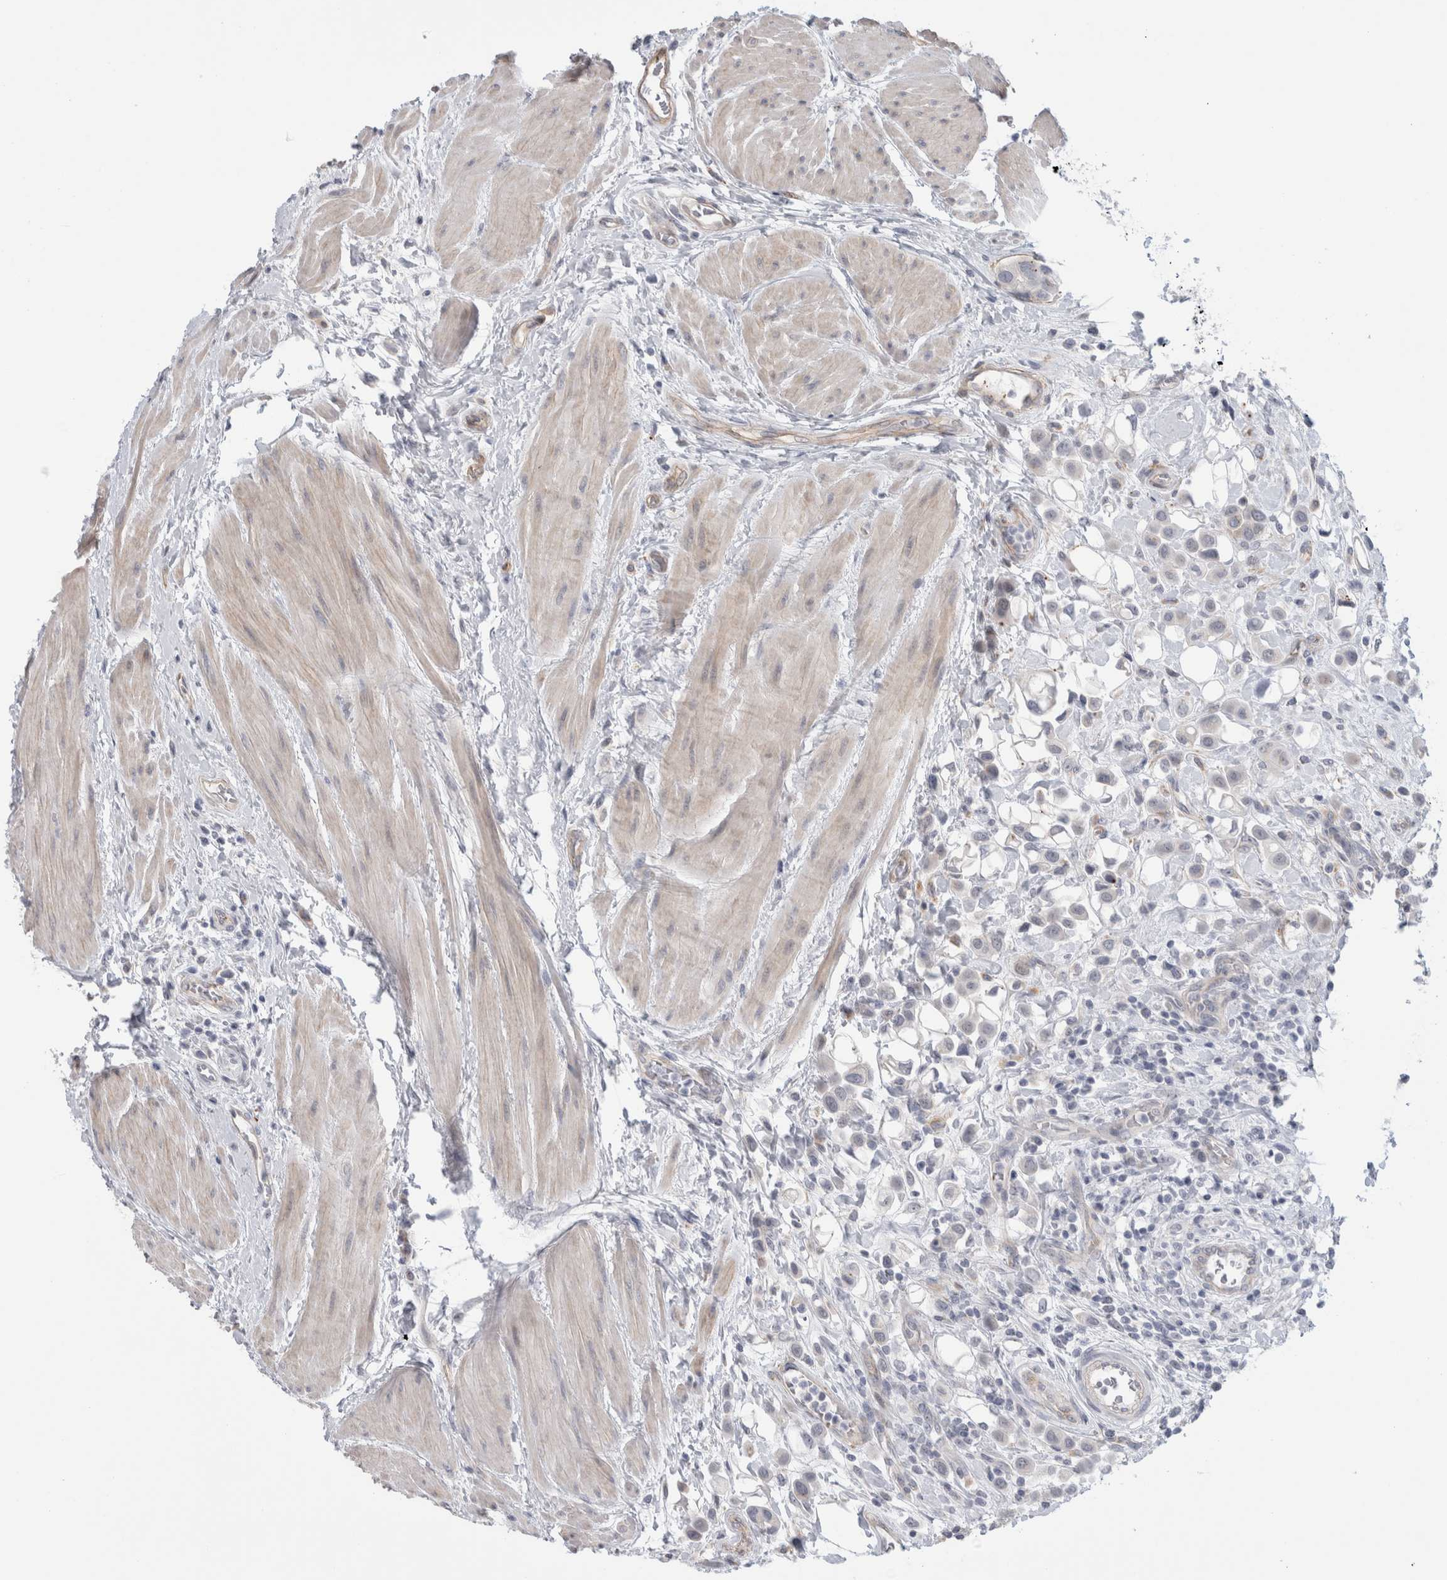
{"staining": {"intensity": "negative", "quantity": "none", "location": "none"}, "tissue": "urothelial cancer", "cell_type": "Tumor cells", "image_type": "cancer", "snomed": [{"axis": "morphology", "description": "Urothelial carcinoma, High grade"}, {"axis": "topography", "description": "Urinary bladder"}], "caption": "There is no significant expression in tumor cells of urothelial carcinoma (high-grade).", "gene": "ANKMY1", "patient": {"sex": "male", "age": 50}}